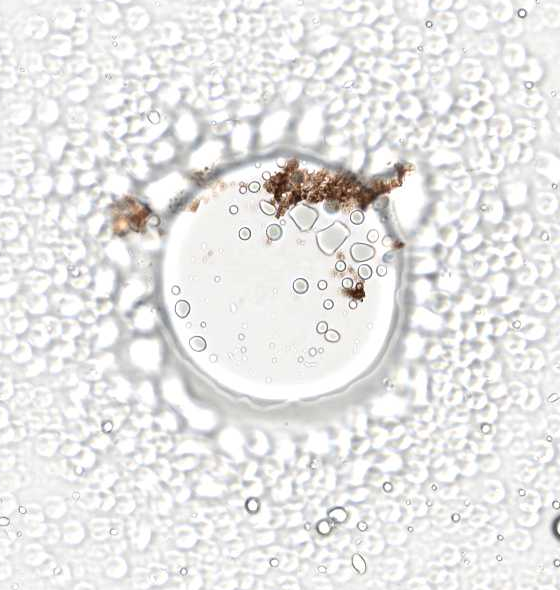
{"staining": {"intensity": "moderate", "quantity": ">75%", "location": "cytoplasmic/membranous"}, "tissue": "cervical cancer", "cell_type": "Tumor cells", "image_type": "cancer", "snomed": [{"axis": "morphology", "description": "Squamous cell carcinoma, NOS"}, {"axis": "topography", "description": "Cervix"}], "caption": "This is an image of immunohistochemistry (IHC) staining of cervical cancer, which shows moderate staining in the cytoplasmic/membranous of tumor cells.", "gene": "PEX5", "patient": {"sex": "female", "age": 35}}